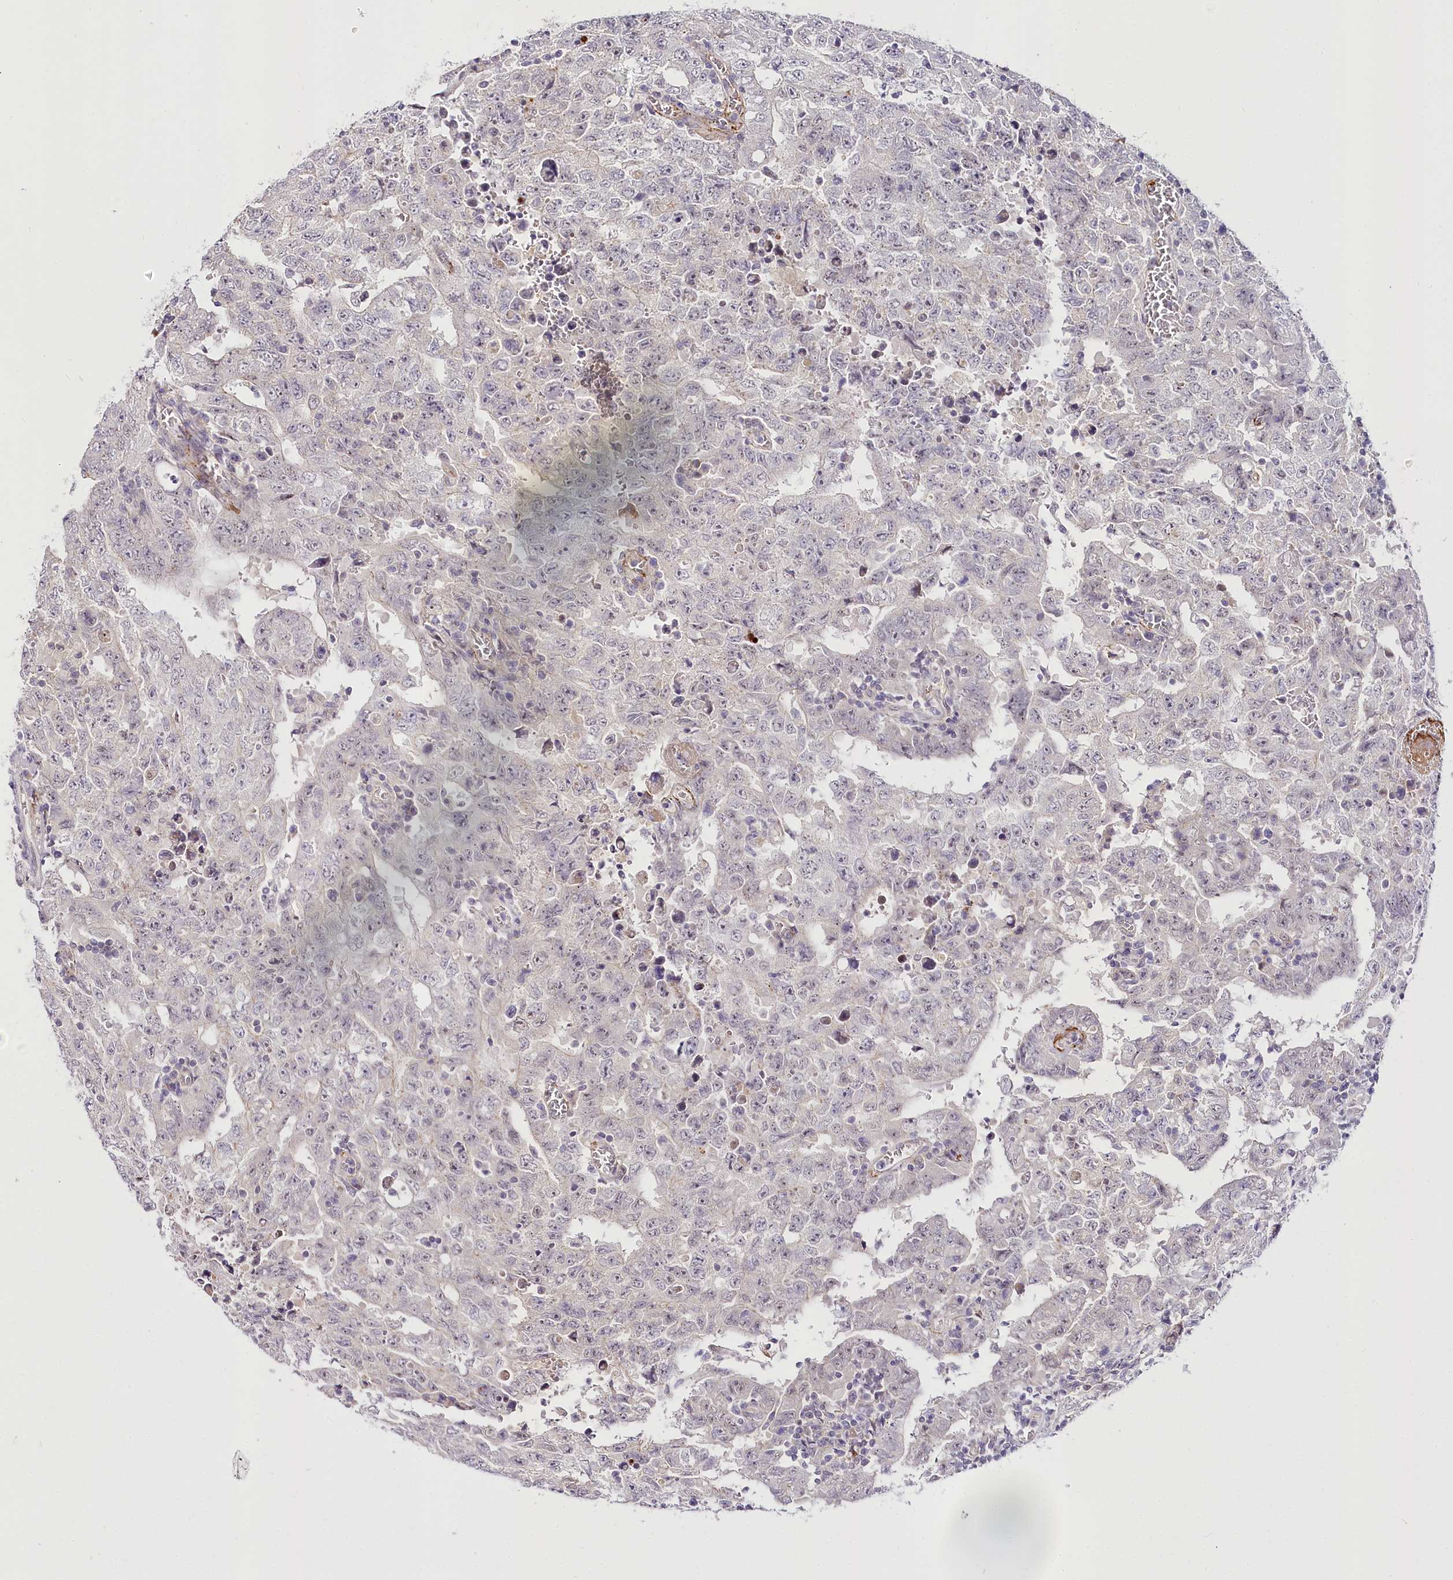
{"staining": {"intensity": "negative", "quantity": "none", "location": "none"}, "tissue": "testis cancer", "cell_type": "Tumor cells", "image_type": "cancer", "snomed": [{"axis": "morphology", "description": "Carcinoma, Embryonal, NOS"}, {"axis": "topography", "description": "Testis"}], "caption": "Human testis embryonal carcinoma stained for a protein using IHC shows no staining in tumor cells.", "gene": "VWA5A", "patient": {"sex": "male", "age": 26}}